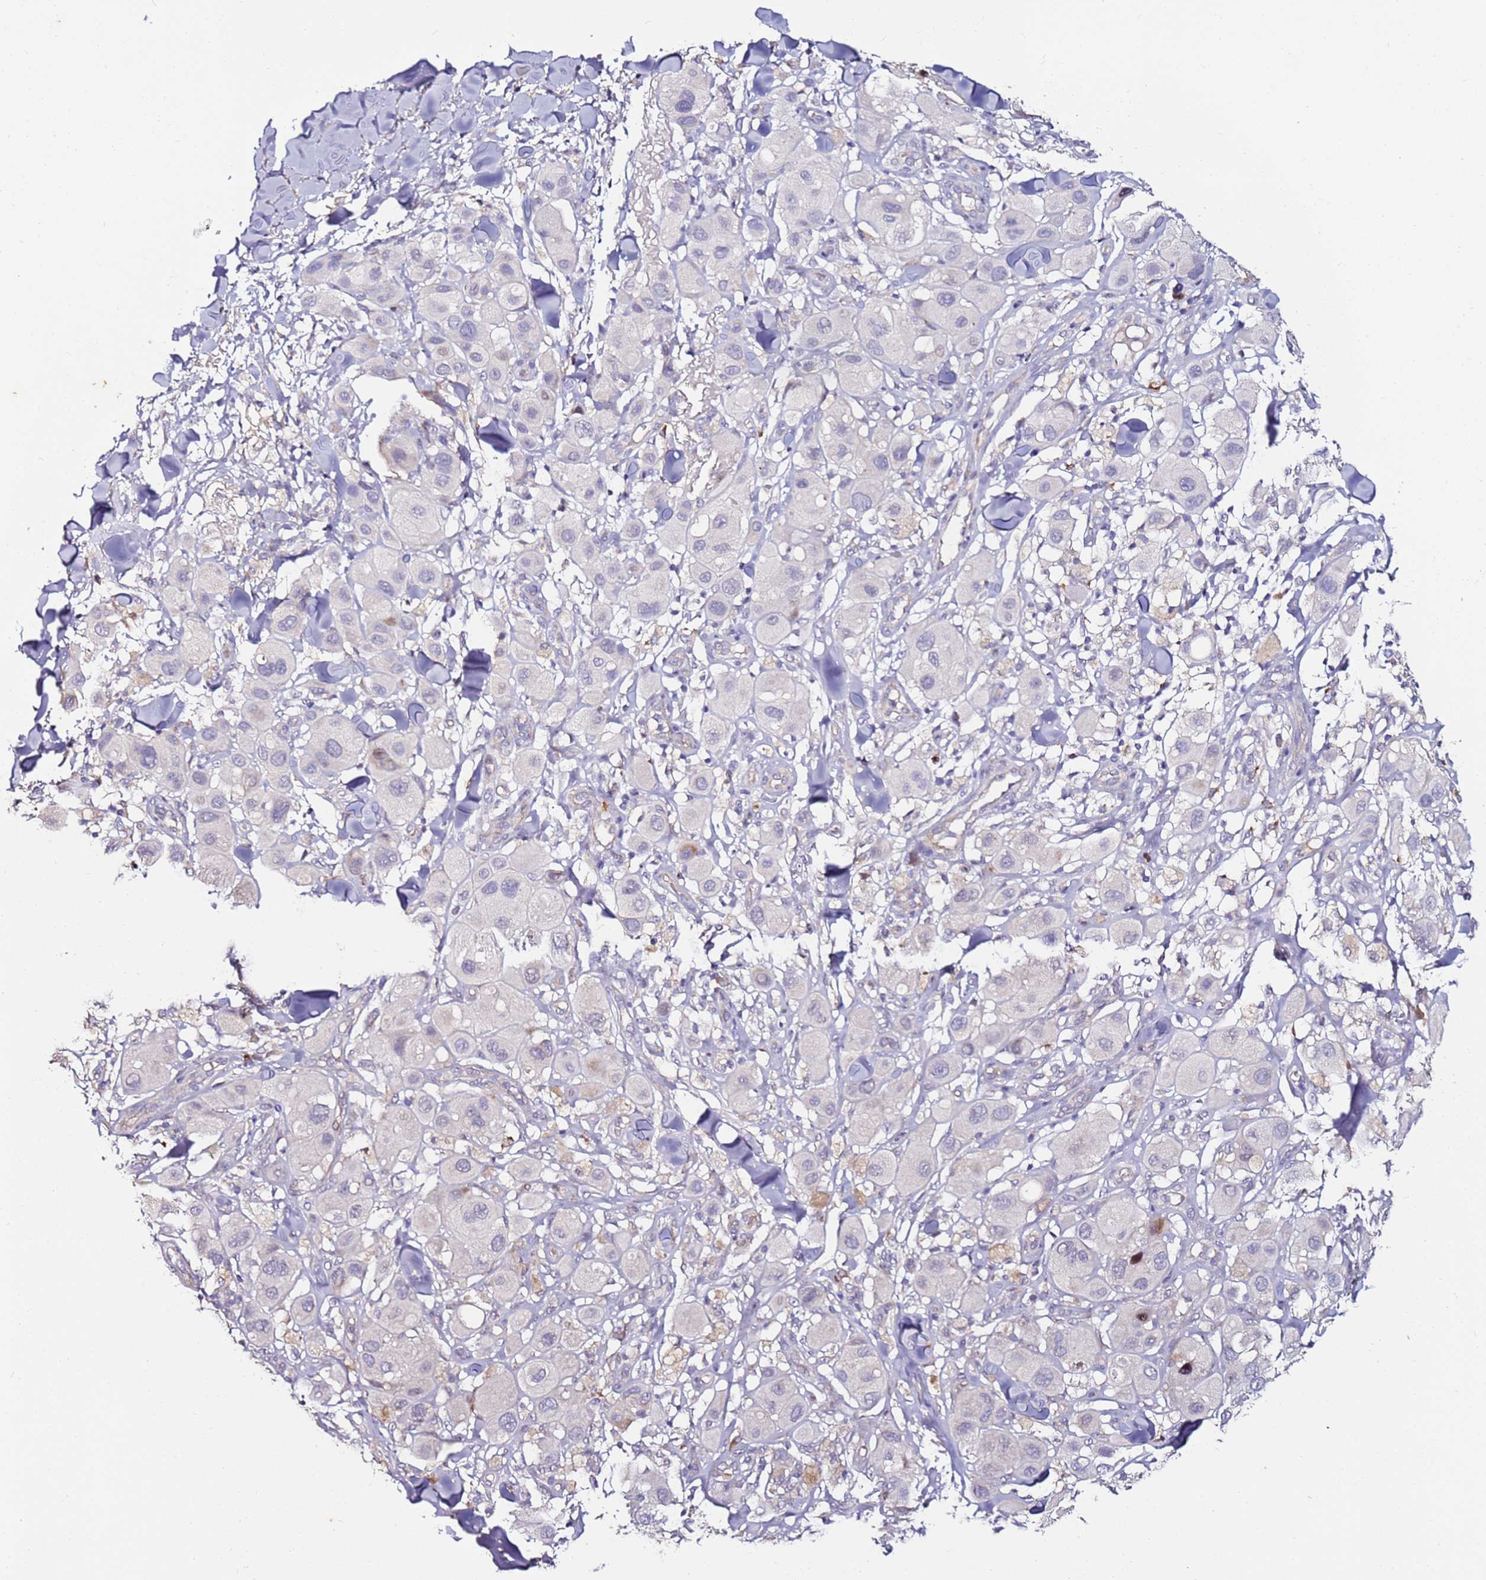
{"staining": {"intensity": "negative", "quantity": "none", "location": "none"}, "tissue": "melanoma", "cell_type": "Tumor cells", "image_type": "cancer", "snomed": [{"axis": "morphology", "description": "Malignant melanoma, Metastatic site"}, {"axis": "topography", "description": "Skin"}], "caption": "Micrograph shows no protein positivity in tumor cells of melanoma tissue.", "gene": "SRRM5", "patient": {"sex": "male", "age": 41}}